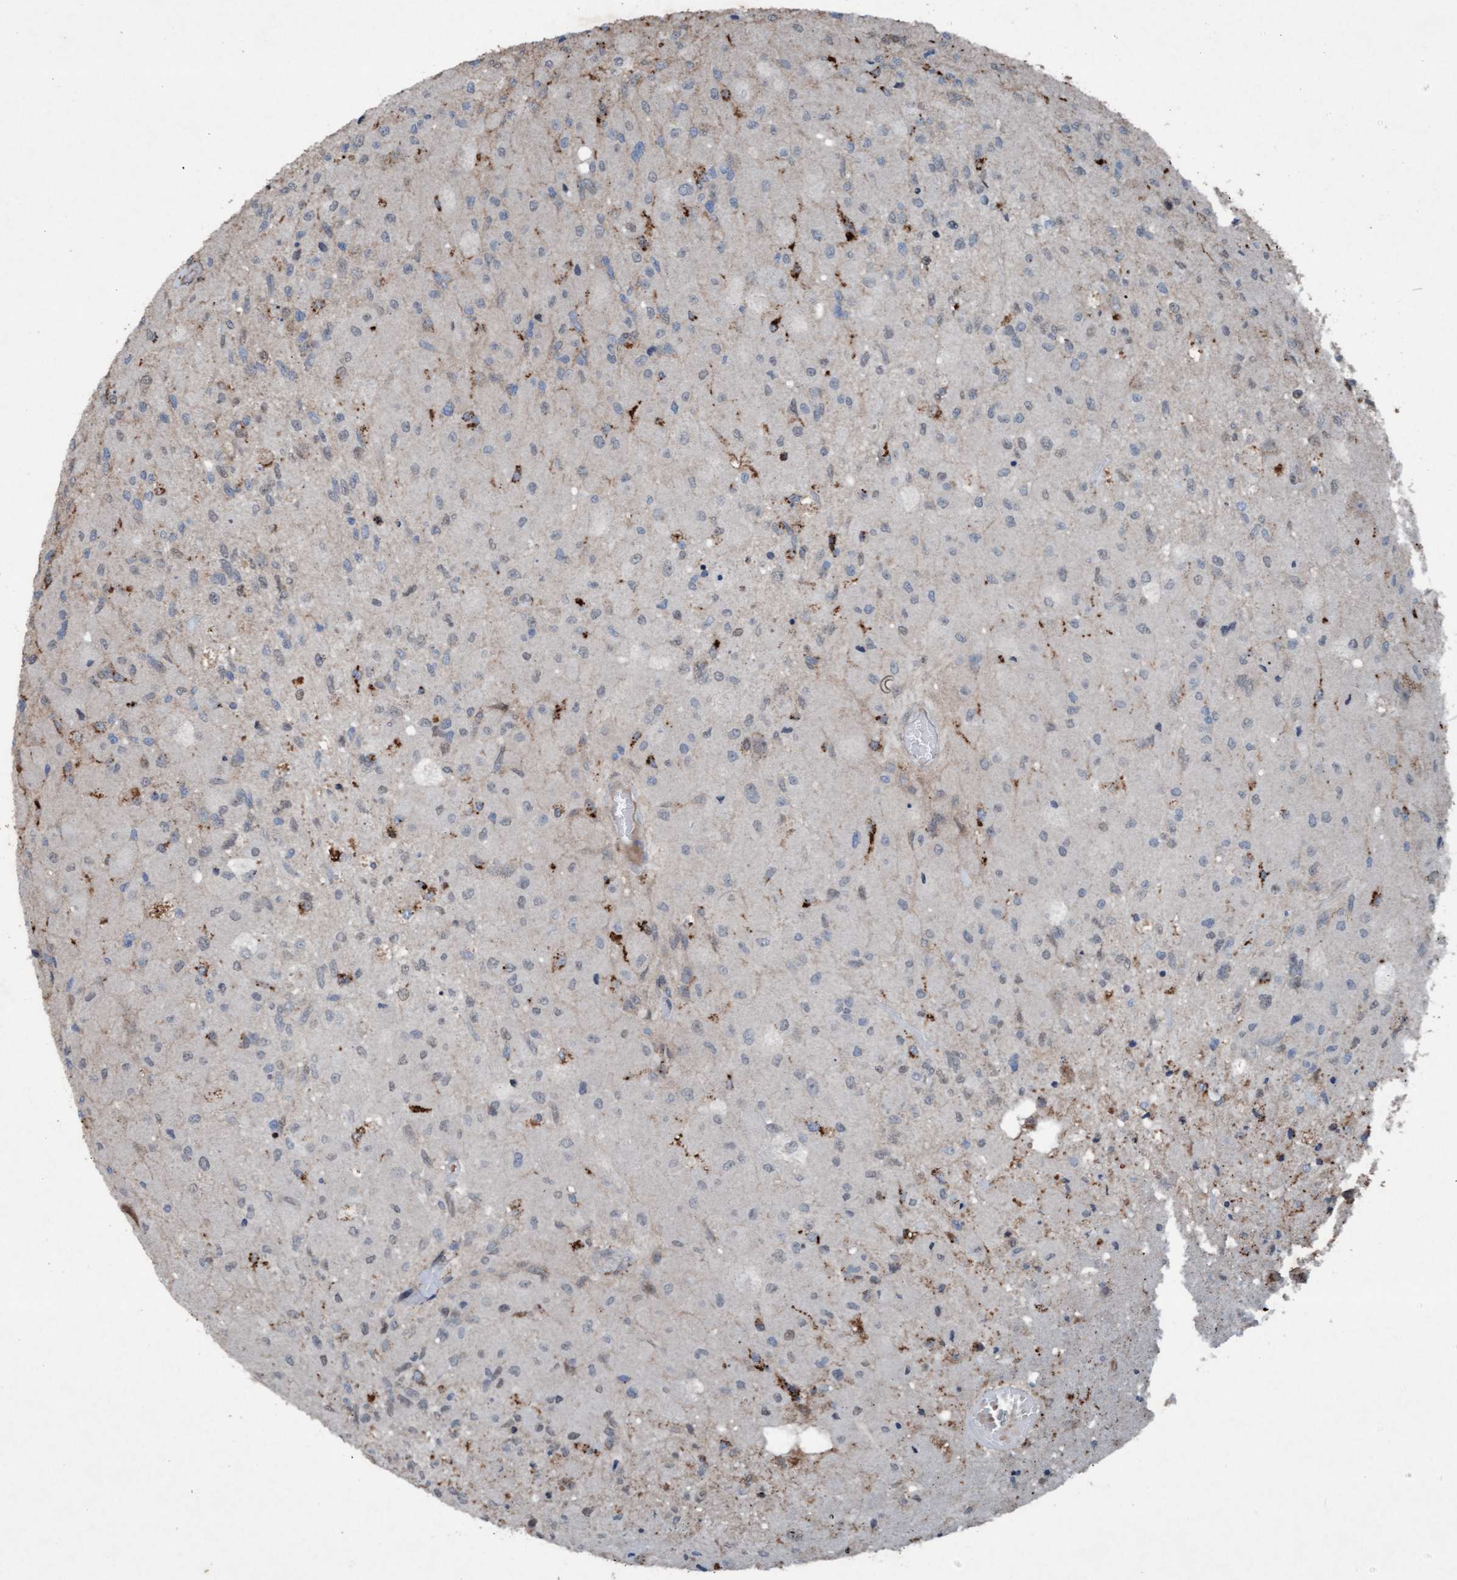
{"staining": {"intensity": "moderate", "quantity": "<25%", "location": "cytoplasmic/membranous"}, "tissue": "glioma", "cell_type": "Tumor cells", "image_type": "cancer", "snomed": [{"axis": "morphology", "description": "Normal tissue, NOS"}, {"axis": "morphology", "description": "Glioma, malignant, High grade"}, {"axis": "topography", "description": "Cerebral cortex"}], "caption": "Glioma stained with a protein marker demonstrates moderate staining in tumor cells.", "gene": "PLXNB2", "patient": {"sex": "male", "age": 77}}